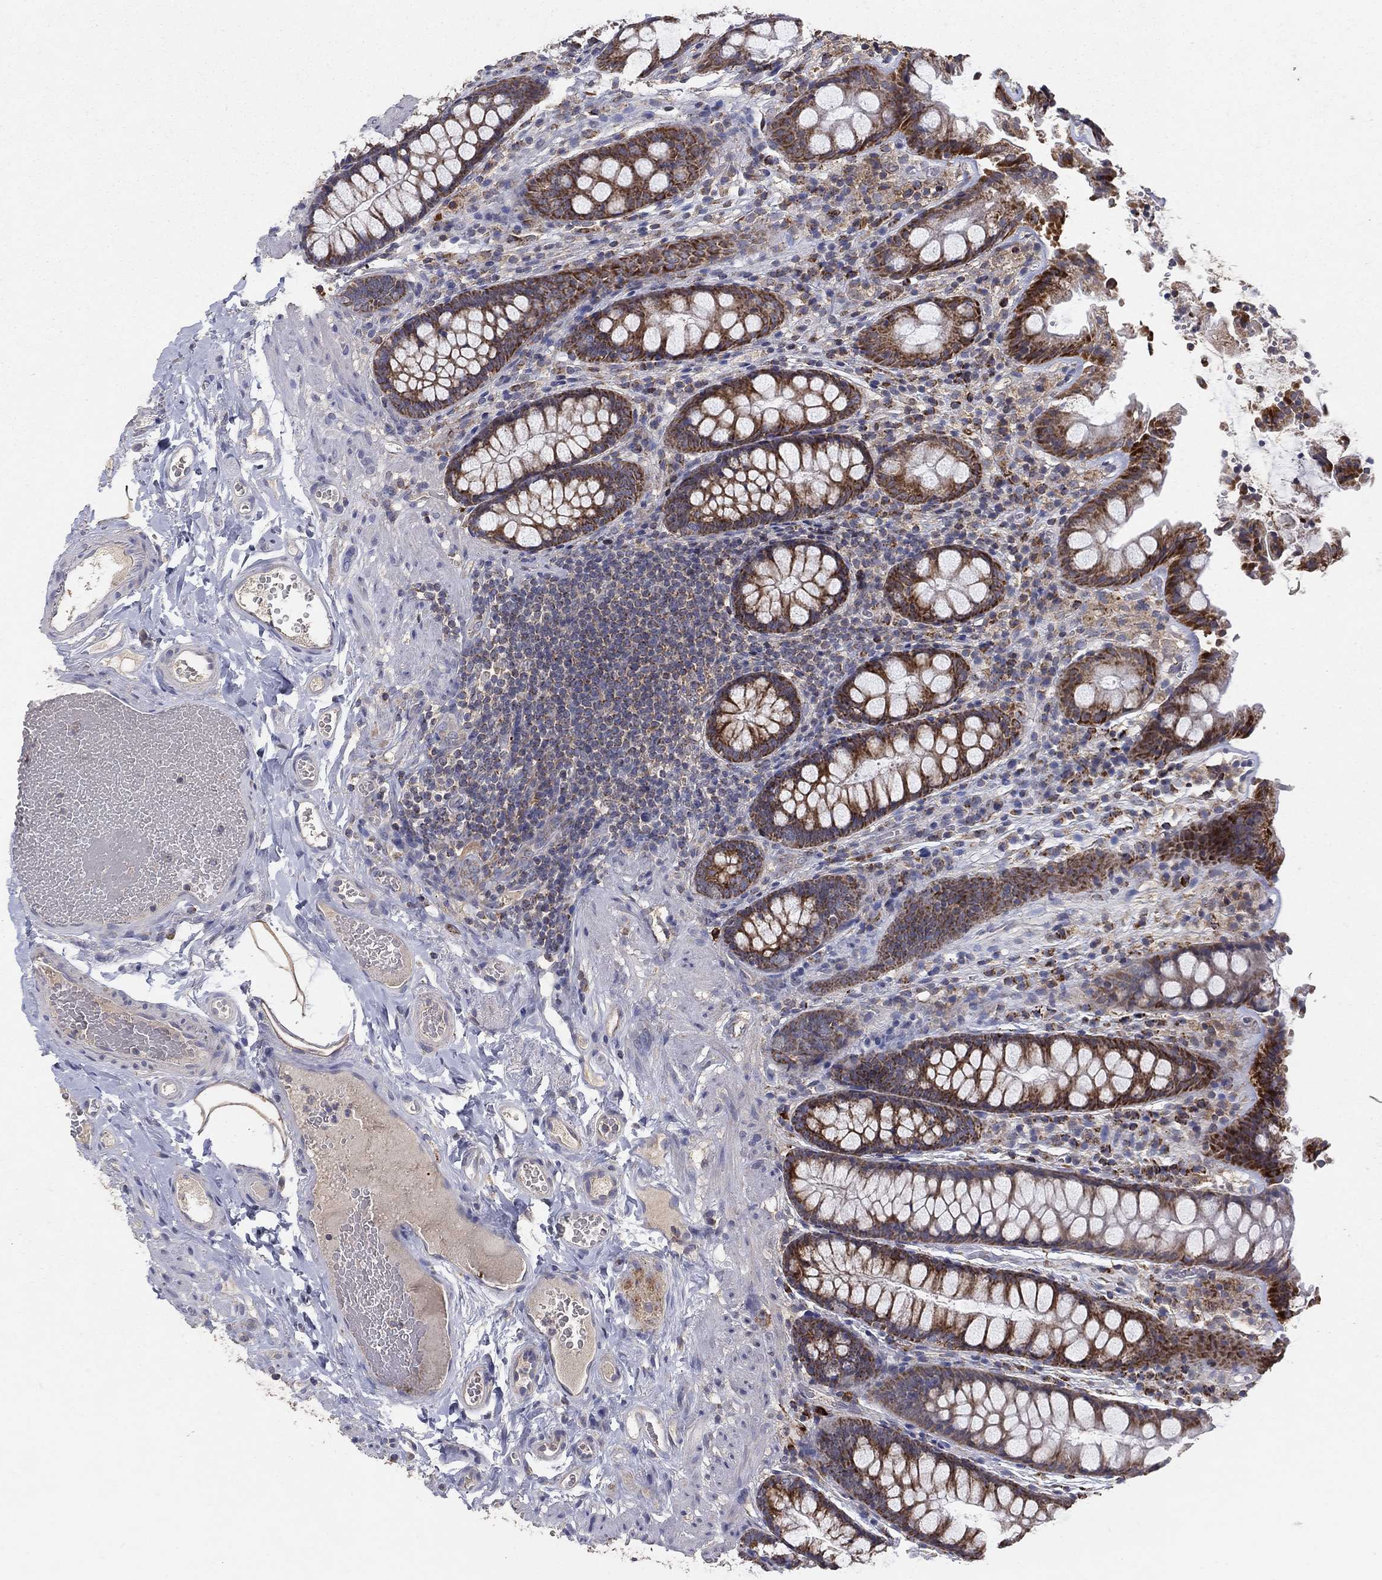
{"staining": {"intensity": "negative", "quantity": "none", "location": "none"}, "tissue": "colon", "cell_type": "Endothelial cells", "image_type": "normal", "snomed": [{"axis": "morphology", "description": "Normal tissue, NOS"}, {"axis": "topography", "description": "Colon"}], "caption": "Immunohistochemical staining of unremarkable human colon shows no significant staining in endothelial cells. (Stains: DAB (3,3'-diaminobenzidine) immunohistochemistry with hematoxylin counter stain, Microscopy: brightfield microscopy at high magnification).", "gene": "GPSM1", "patient": {"sex": "female", "age": 86}}